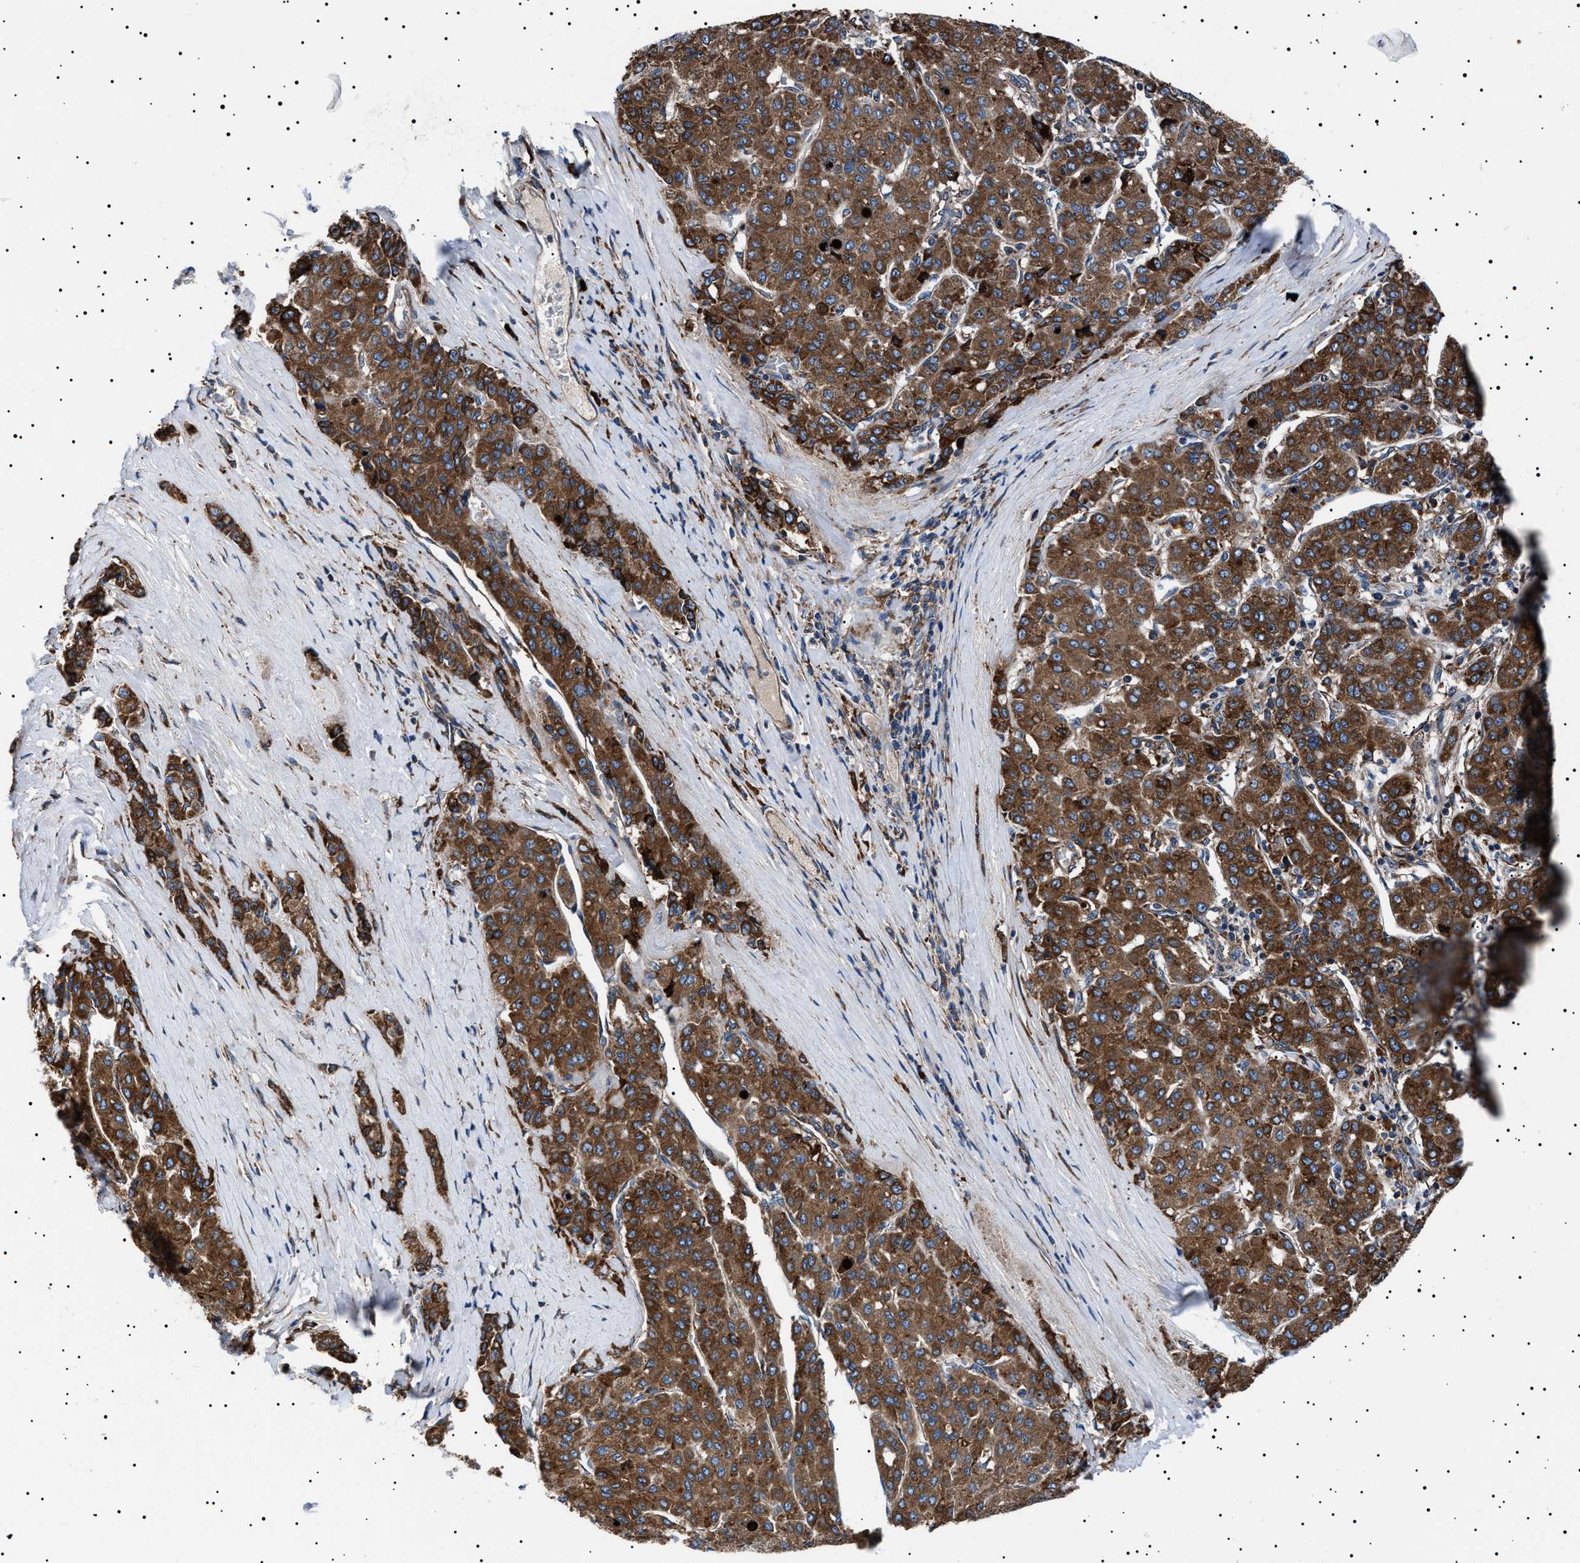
{"staining": {"intensity": "strong", "quantity": ">75%", "location": "cytoplasmic/membranous"}, "tissue": "liver cancer", "cell_type": "Tumor cells", "image_type": "cancer", "snomed": [{"axis": "morphology", "description": "Carcinoma, Hepatocellular, NOS"}, {"axis": "topography", "description": "Liver"}], "caption": "High-magnification brightfield microscopy of liver cancer stained with DAB (brown) and counterstained with hematoxylin (blue). tumor cells exhibit strong cytoplasmic/membranous staining is identified in approximately>75% of cells.", "gene": "TOP1MT", "patient": {"sex": "male", "age": 65}}